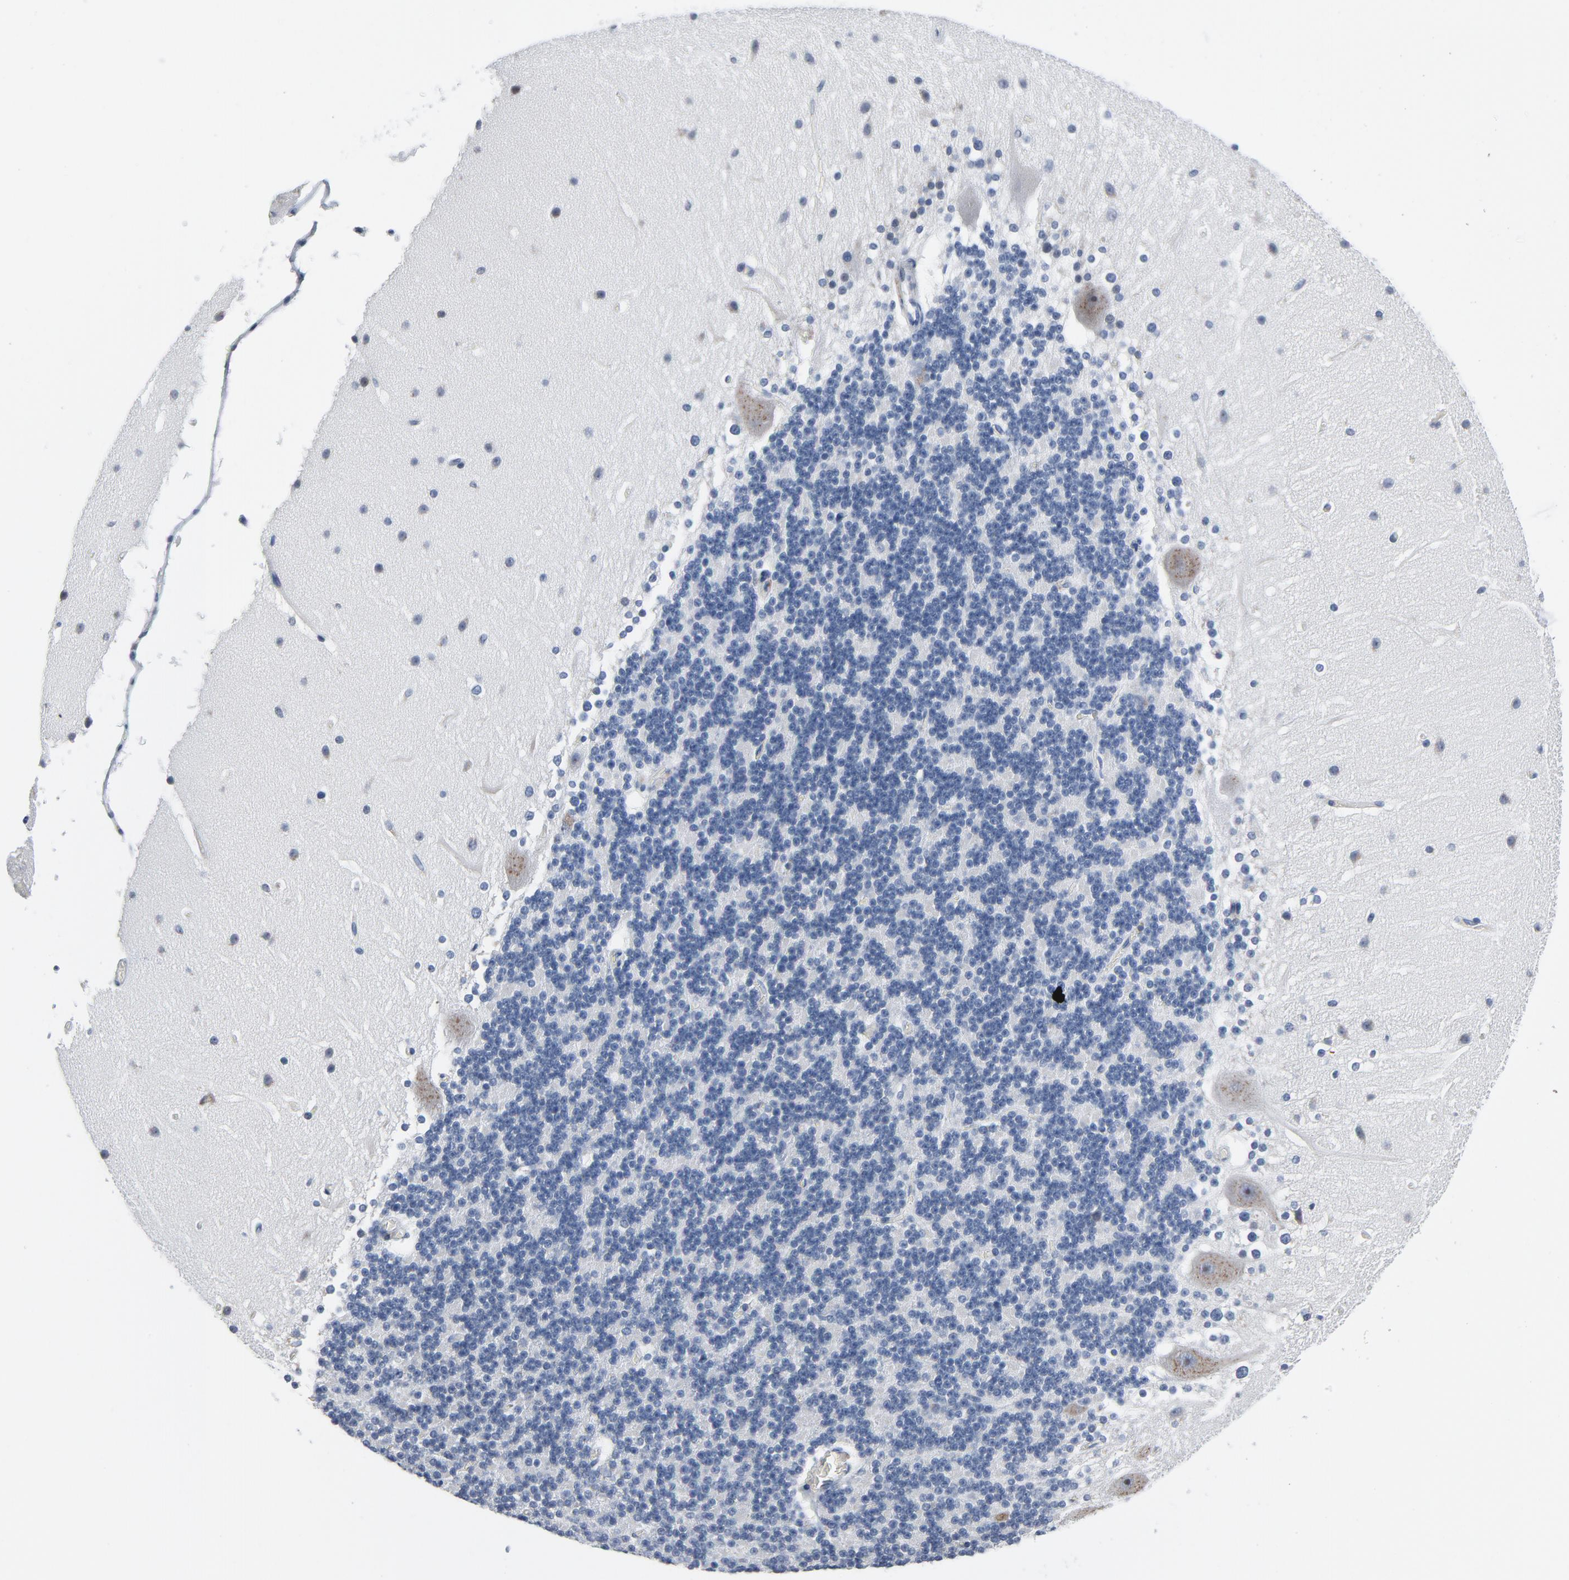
{"staining": {"intensity": "negative", "quantity": "none", "location": "none"}, "tissue": "cerebellum", "cell_type": "Cells in granular layer", "image_type": "normal", "snomed": [{"axis": "morphology", "description": "Normal tissue, NOS"}, {"axis": "topography", "description": "Cerebellum"}], "caption": "High power microscopy photomicrograph of an IHC image of unremarkable cerebellum, revealing no significant staining in cells in granular layer. (Brightfield microscopy of DAB IHC at high magnification).", "gene": "YIPF6", "patient": {"sex": "female", "age": 19}}